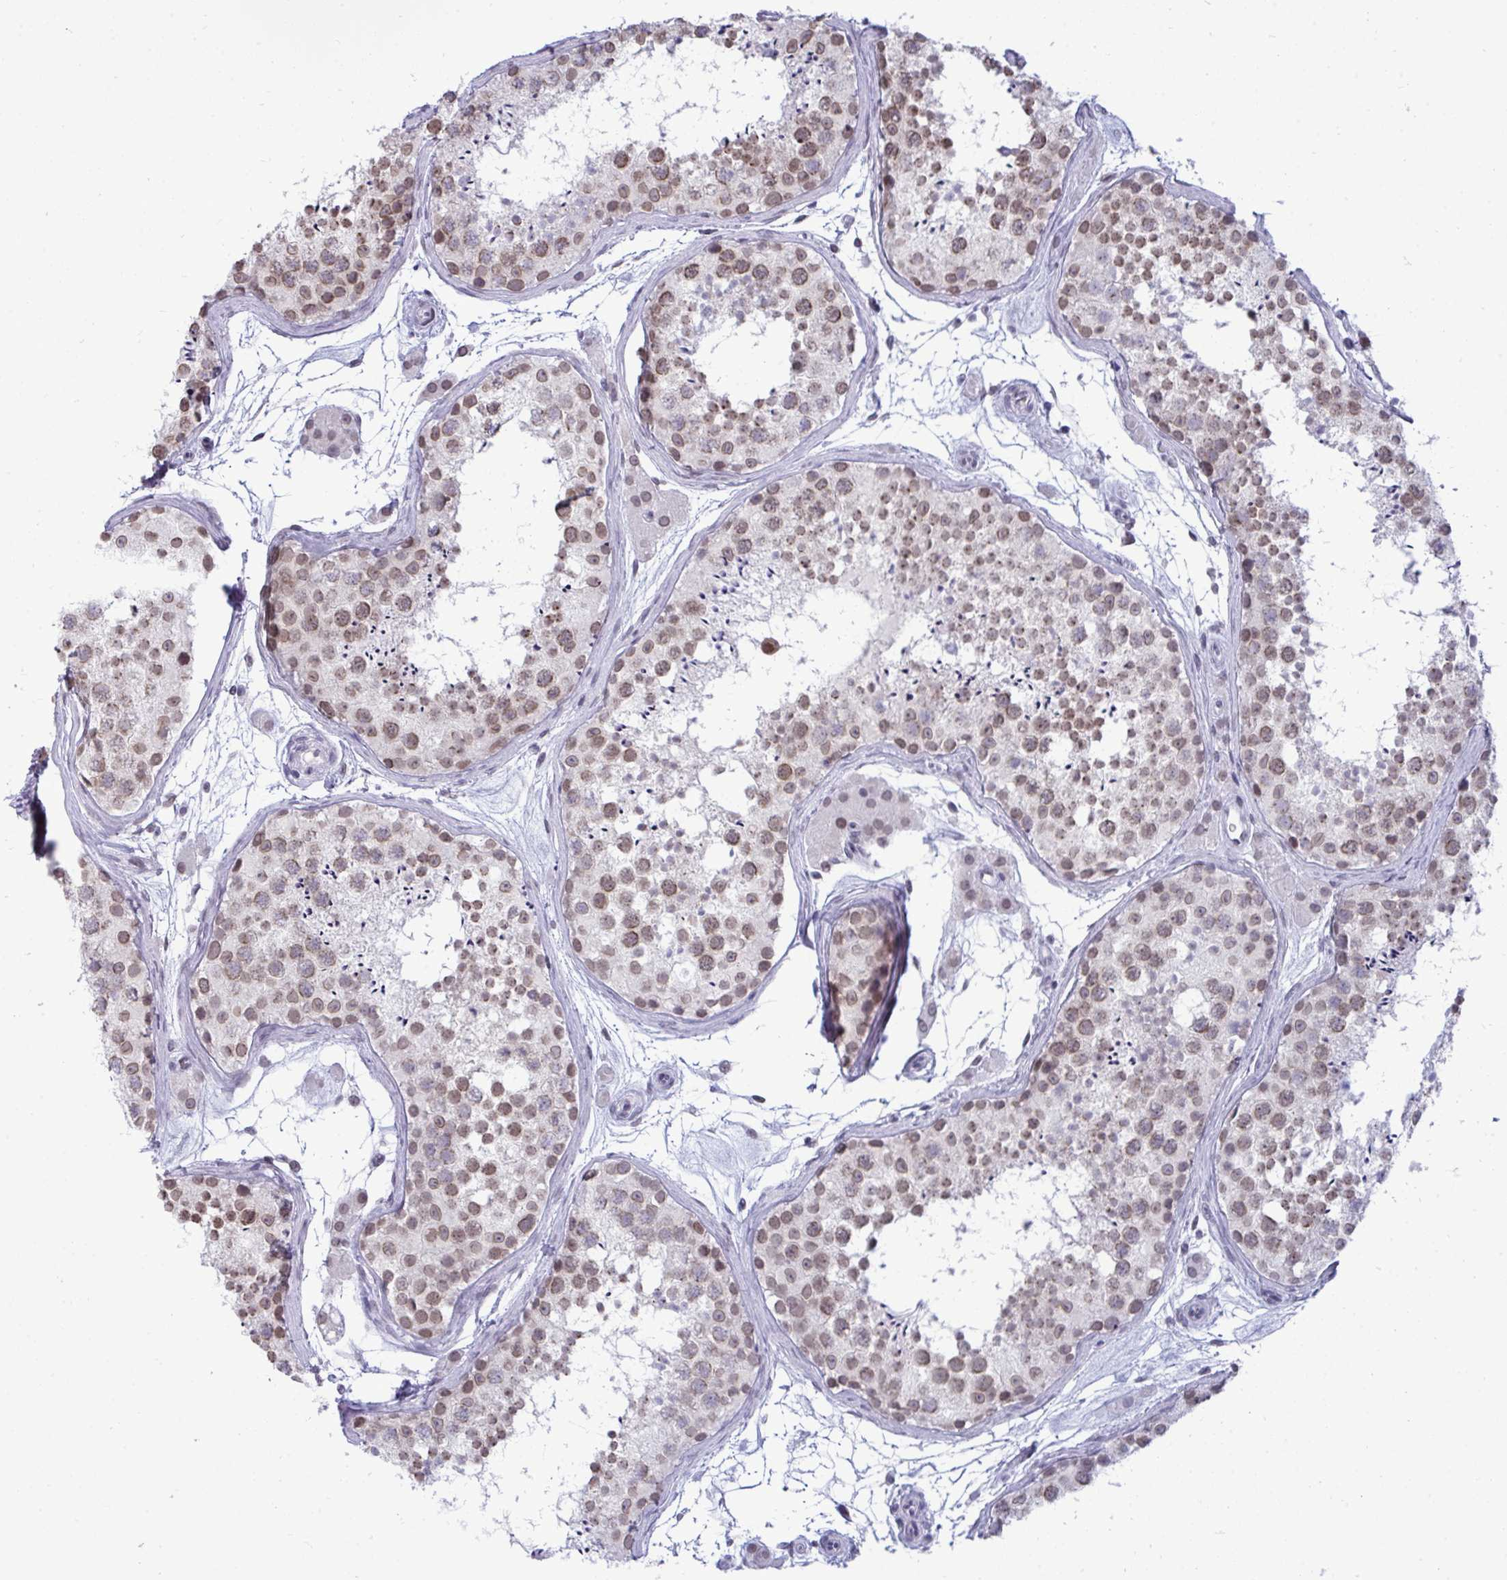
{"staining": {"intensity": "moderate", "quantity": ">75%", "location": "nuclear"}, "tissue": "testis", "cell_type": "Cells in seminiferous ducts", "image_type": "normal", "snomed": [{"axis": "morphology", "description": "Normal tissue, NOS"}, {"axis": "topography", "description": "Testis"}], "caption": "Moderate nuclear protein staining is present in approximately >75% of cells in seminiferous ducts in testis. (Stains: DAB in brown, nuclei in blue, Microscopy: brightfield microscopy at high magnification).", "gene": "JPT1", "patient": {"sex": "male", "age": 41}}